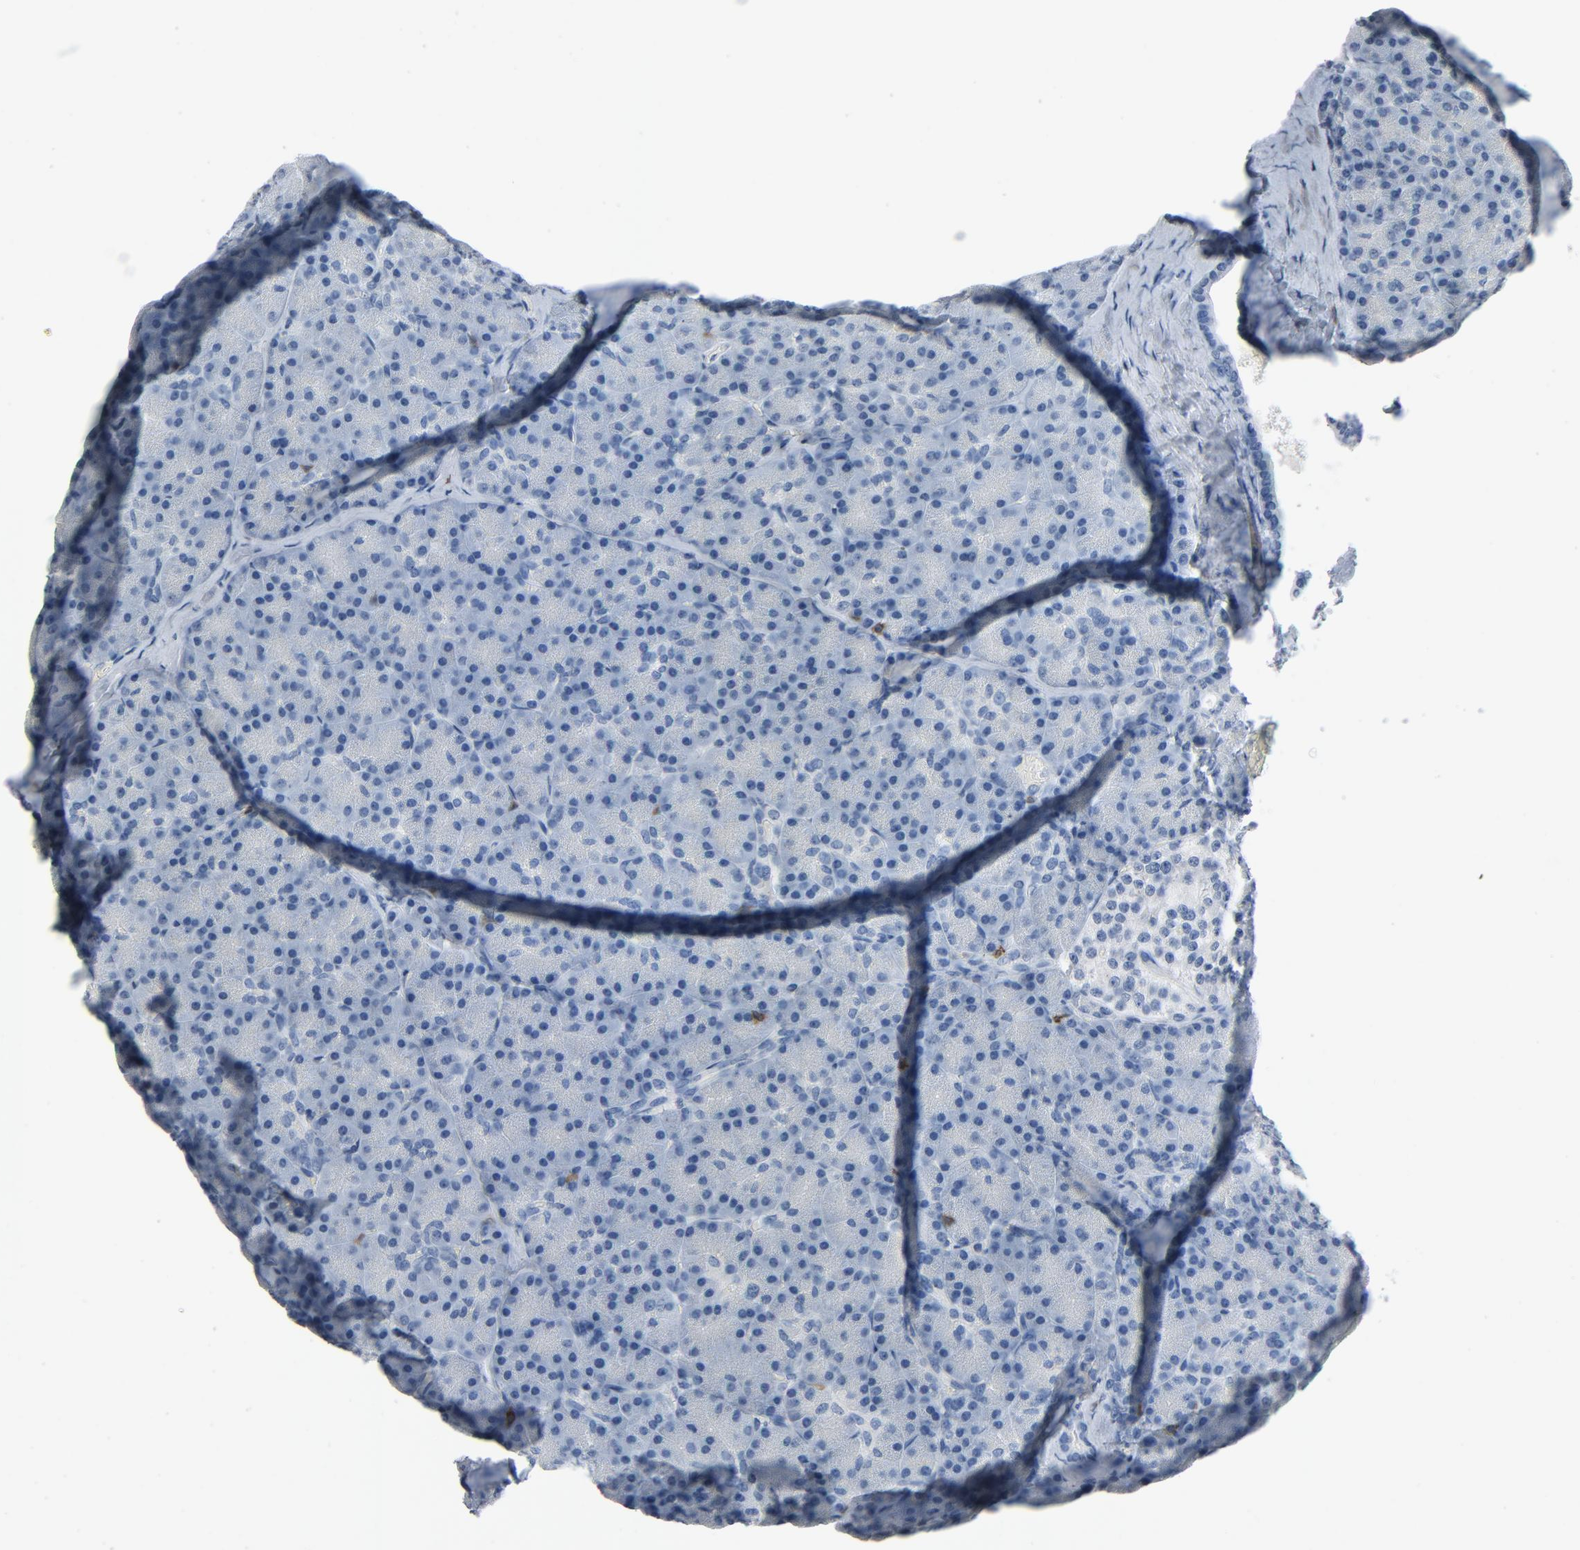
{"staining": {"intensity": "negative", "quantity": "none", "location": "none"}, "tissue": "pancreas", "cell_type": "Exocrine glandular cells", "image_type": "normal", "snomed": [{"axis": "morphology", "description": "Normal tissue, NOS"}, {"axis": "topography", "description": "Pancreas"}], "caption": "A high-resolution photomicrograph shows IHC staining of benign pancreas, which reveals no significant expression in exocrine glandular cells.", "gene": "LCK", "patient": {"sex": "female", "age": 43}}